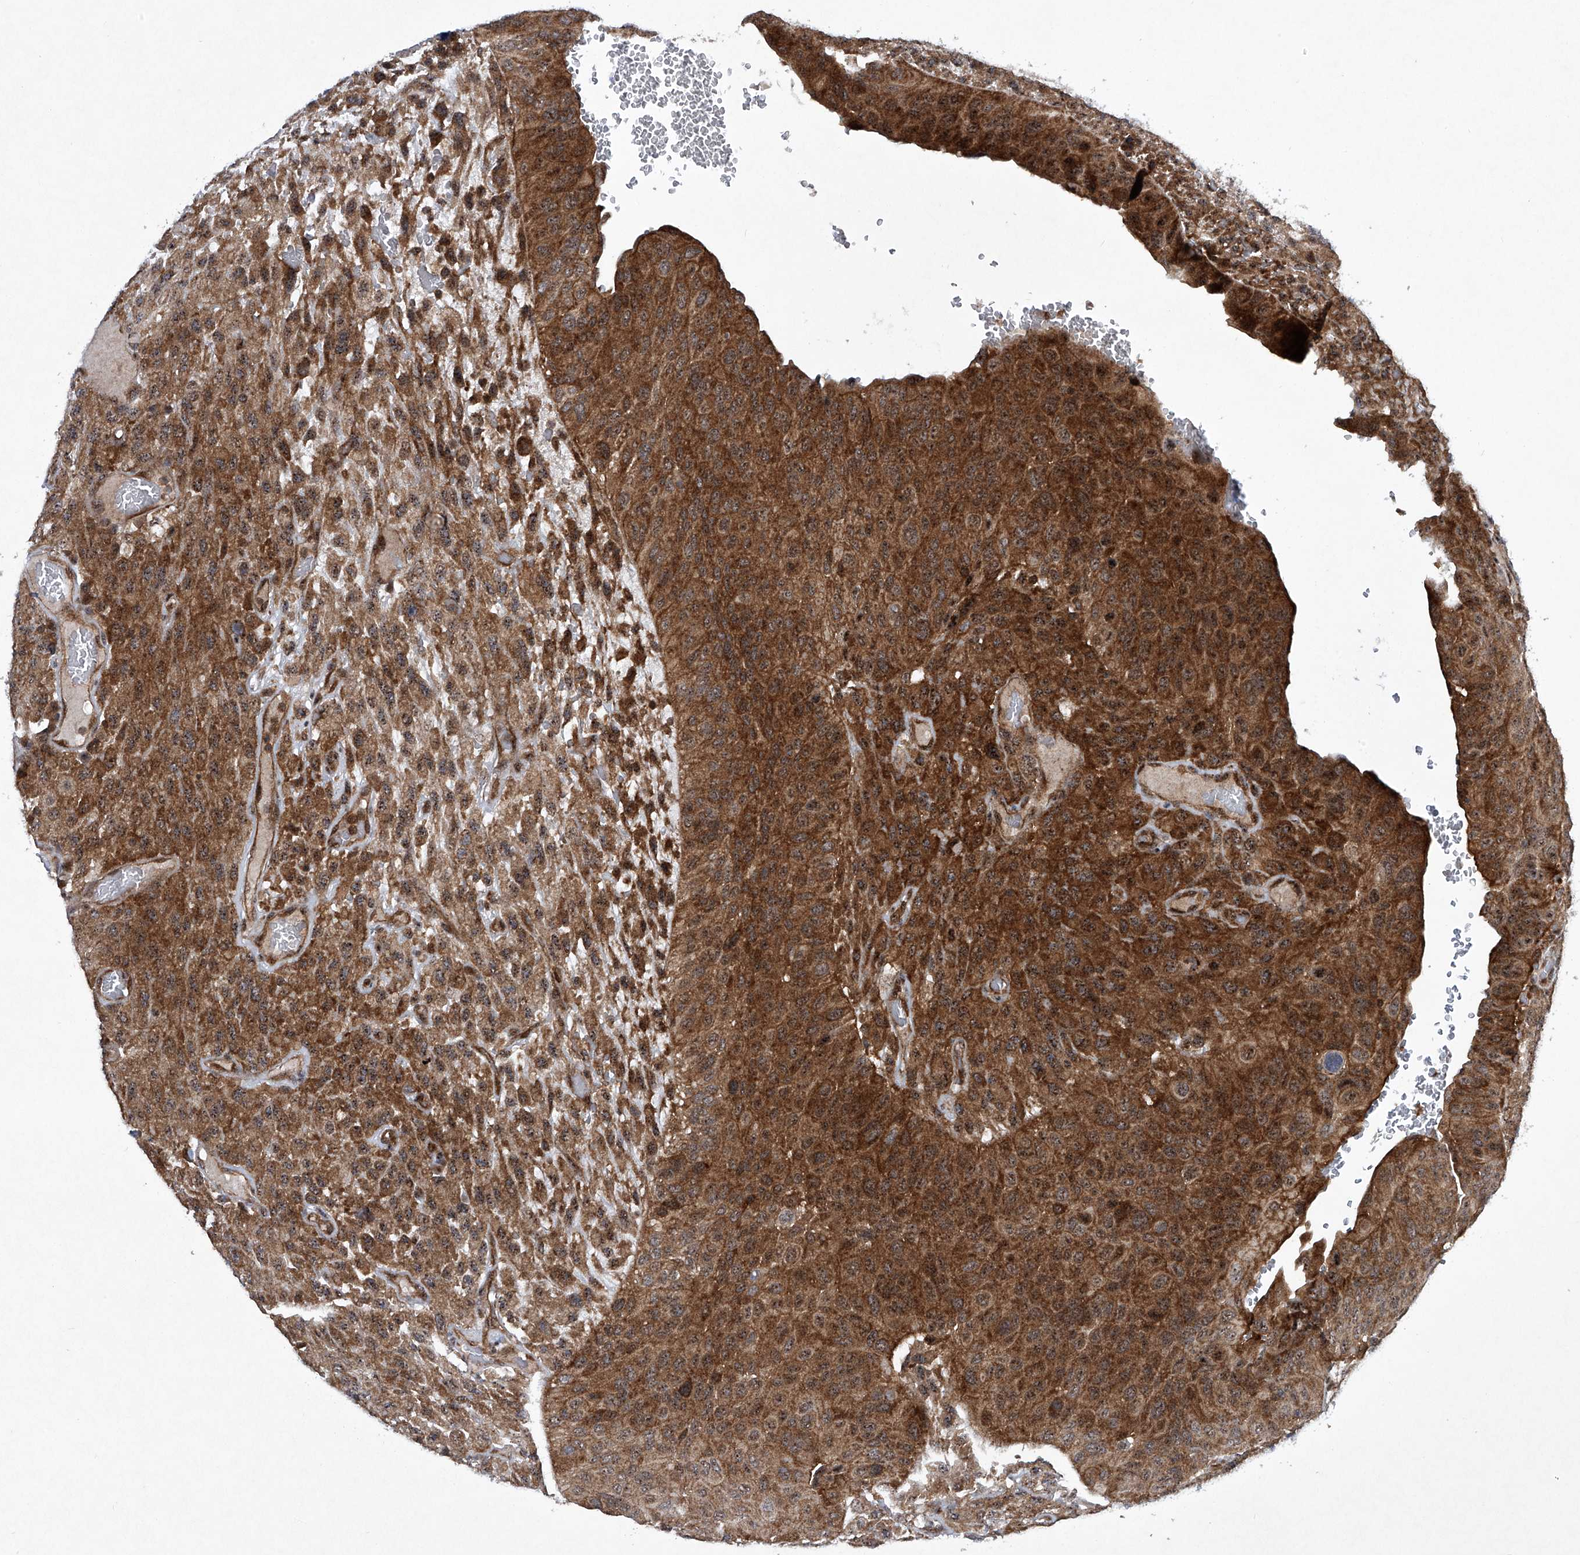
{"staining": {"intensity": "strong", "quantity": "25%-75%", "location": "cytoplasmic/membranous"}, "tissue": "urothelial cancer", "cell_type": "Tumor cells", "image_type": "cancer", "snomed": [{"axis": "morphology", "description": "Urothelial carcinoma, High grade"}, {"axis": "topography", "description": "Urinary bladder"}], "caption": "Protein expression analysis of urothelial carcinoma (high-grade) demonstrates strong cytoplasmic/membranous positivity in about 25%-75% of tumor cells.", "gene": "CISH", "patient": {"sex": "male", "age": 66}}